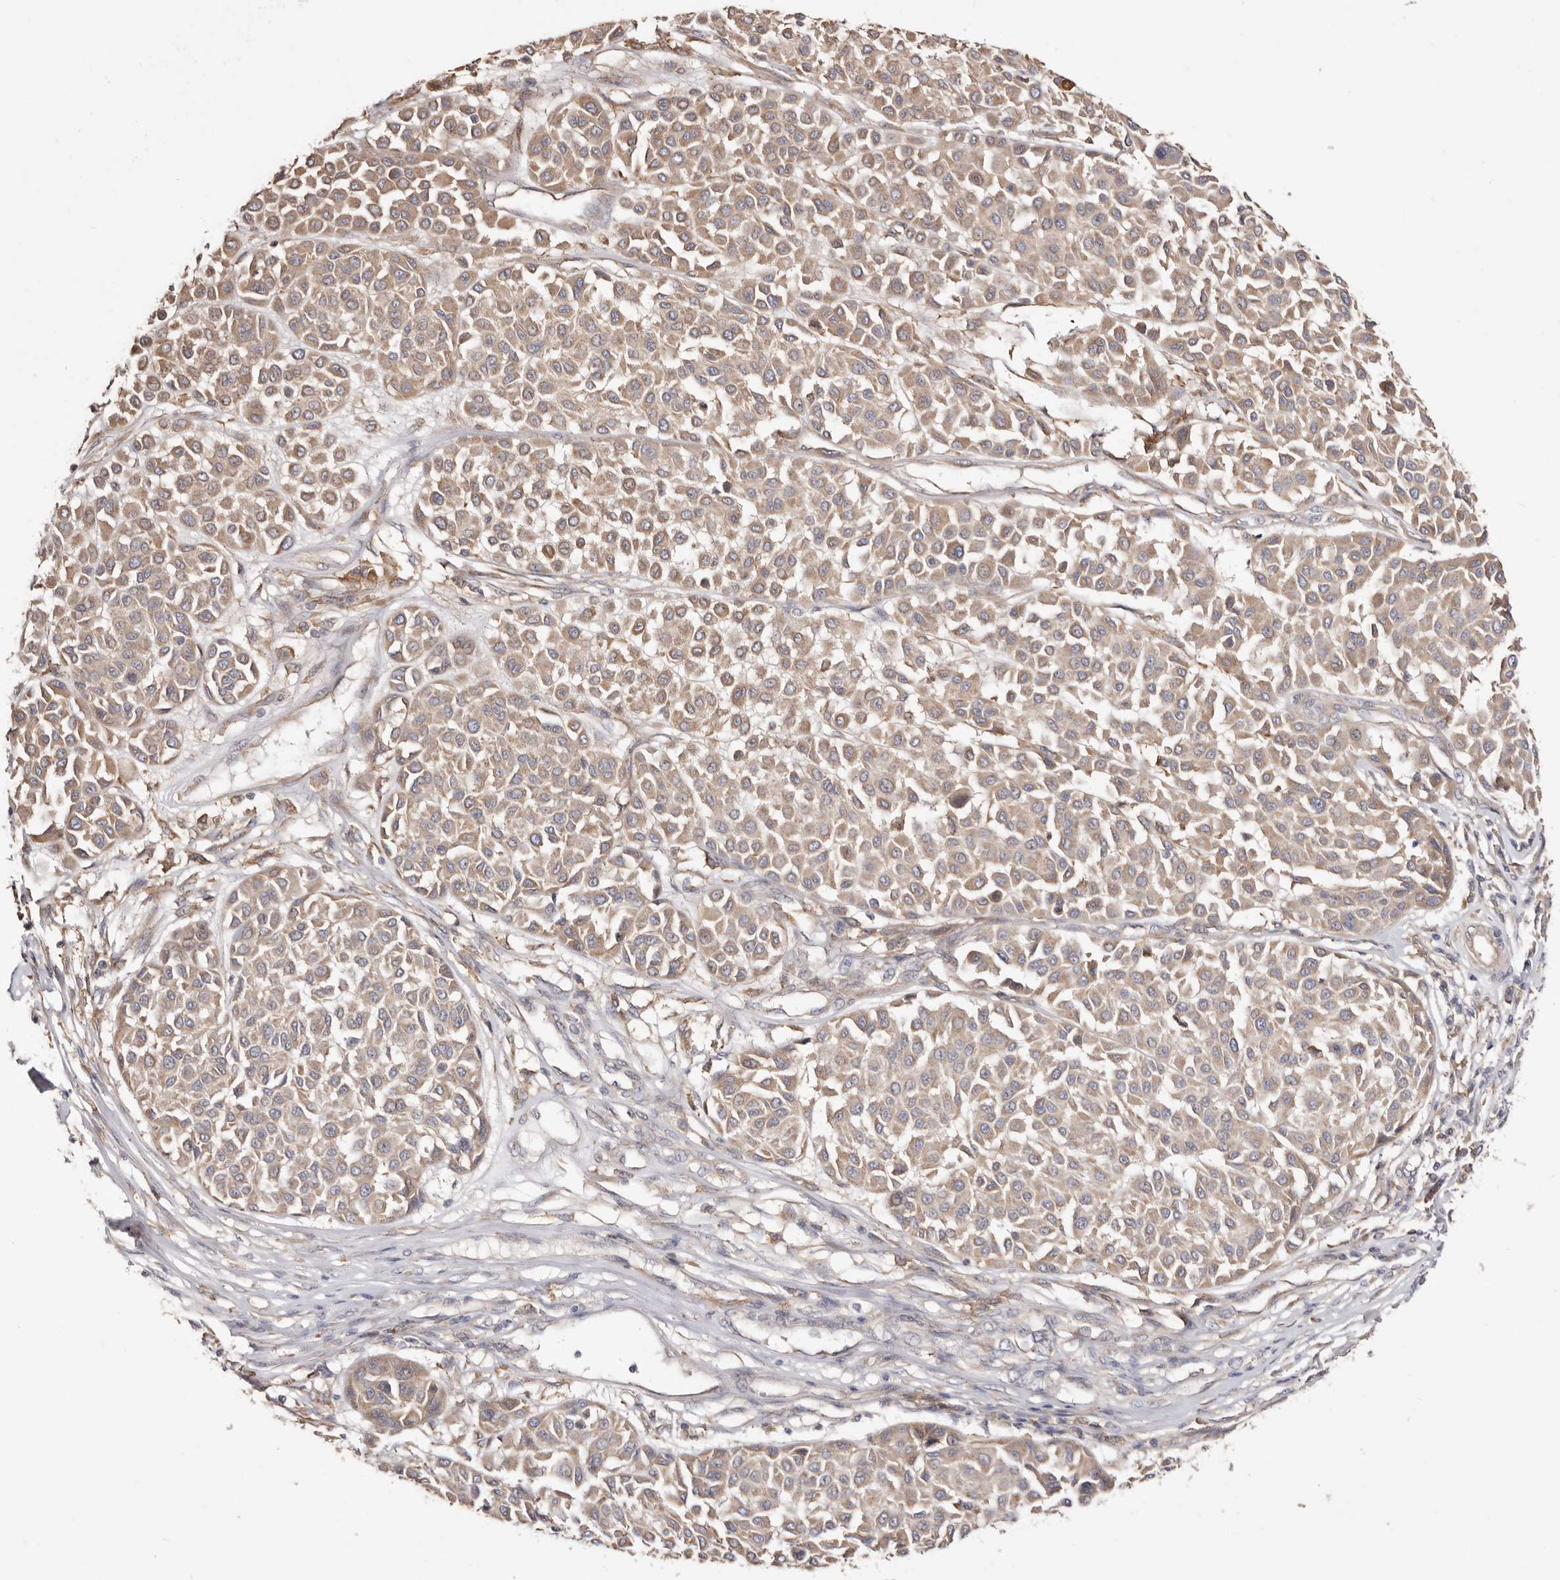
{"staining": {"intensity": "weak", "quantity": ">75%", "location": "cytoplasmic/membranous"}, "tissue": "melanoma", "cell_type": "Tumor cells", "image_type": "cancer", "snomed": [{"axis": "morphology", "description": "Malignant melanoma, Metastatic site"}, {"axis": "topography", "description": "Soft tissue"}], "caption": "Protein staining exhibits weak cytoplasmic/membranous expression in about >75% of tumor cells in malignant melanoma (metastatic site). Nuclei are stained in blue.", "gene": "LRRC25", "patient": {"sex": "male", "age": 41}}